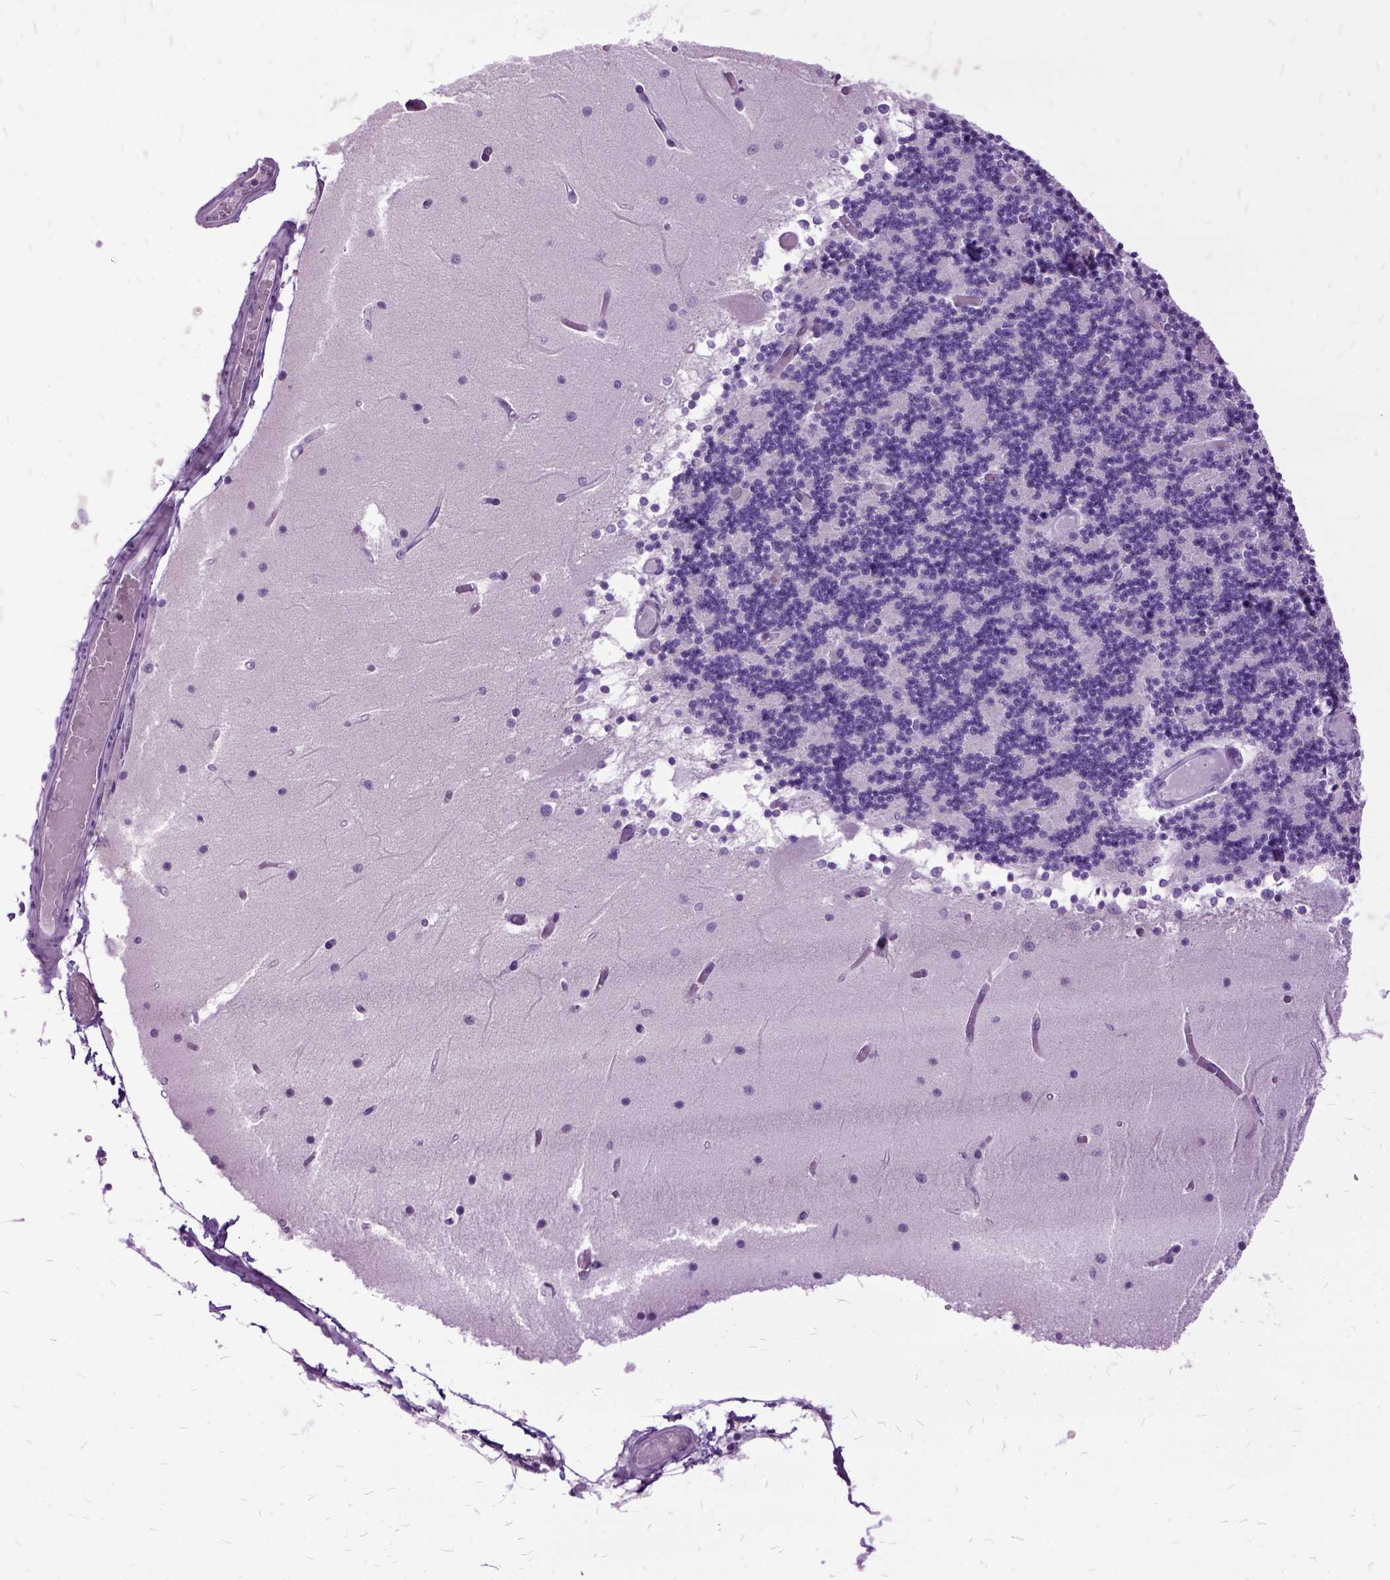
{"staining": {"intensity": "negative", "quantity": "none", "location": "none"}, "tissue": "cerebellum", "cell_type": "Cells in granular layer", "image_type": "normal", "snomed": [{"axis": "morphology", "description": "Normal tissue, NOS"}, {"axis": "topography", "description": "Cerebellum"}], "caption": "High magnification brightfield microscopy of unremarkable cerebellum stained with DAB (3,3'-diaminobenzidine) (brown) and counterstained with hematoxylin (blue): cells in granular layer show no significant positivity.", "gene": "MME", "patient": {"sex": "female", "age": 28}}